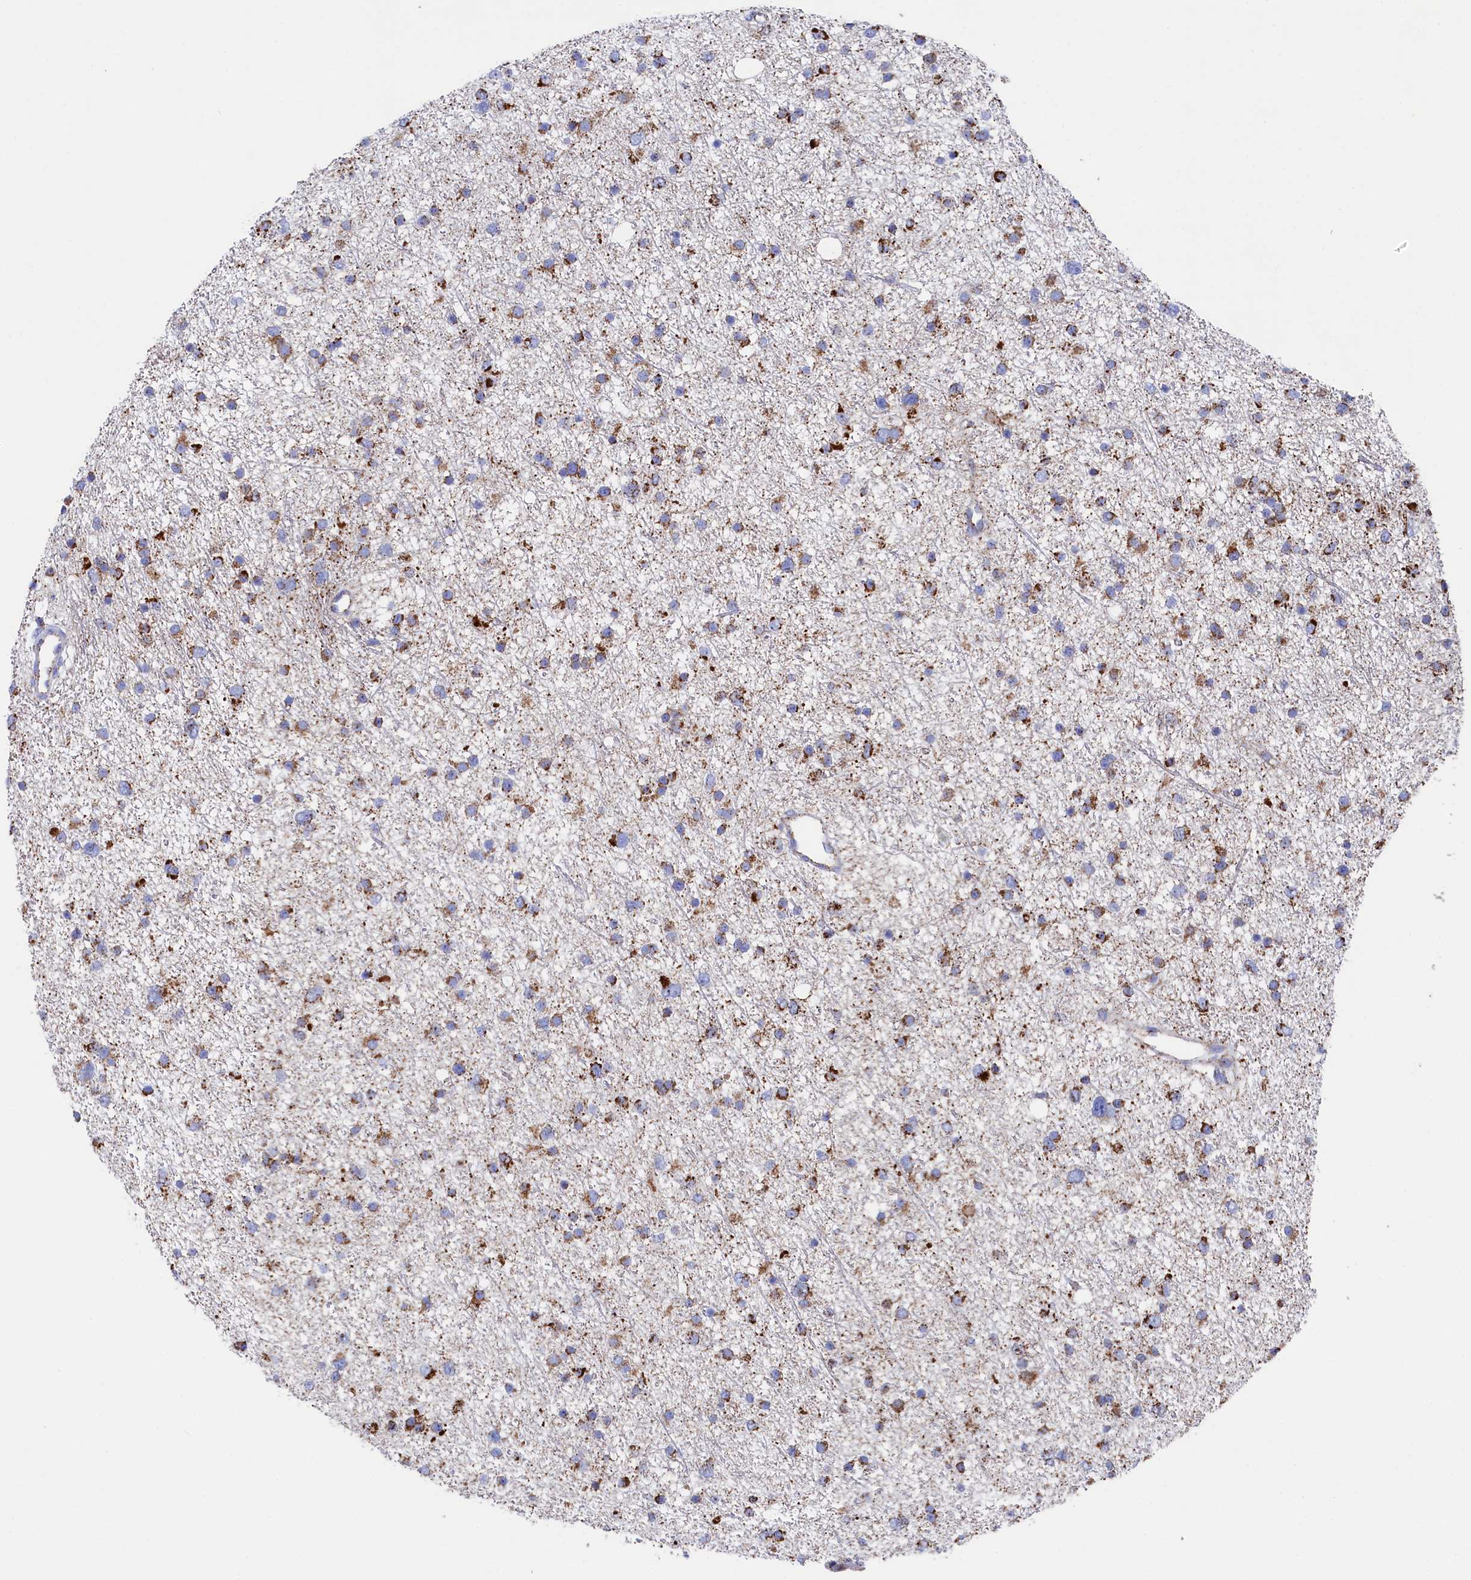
{"staining": {"intensity": "moderate", "quantity": ">75%", "location": "cytoplasmic/membranous"}, "tissue": "glioma", "cell_type": "Tumor cells", "image_type": "cancer", "snomed": [{"axis": "morphology", "description": "Glioma, malignant, Low grade"}, {"axis": "topography", "description": "Cerebral cortex"}], "caption": "Glioma was stained to show a protein in brown. There is medium levels of moderate cytoplasmic/membranous positivity in about >75% of tumor cells. Using DAB (3,3'-diaminobenzidine) (brown) and hematoxylin (blue) stains, captured at high magnification using brightfield microscopy.", "gene": "MMAB", "patient": {"sex": "female", "age": 39}}